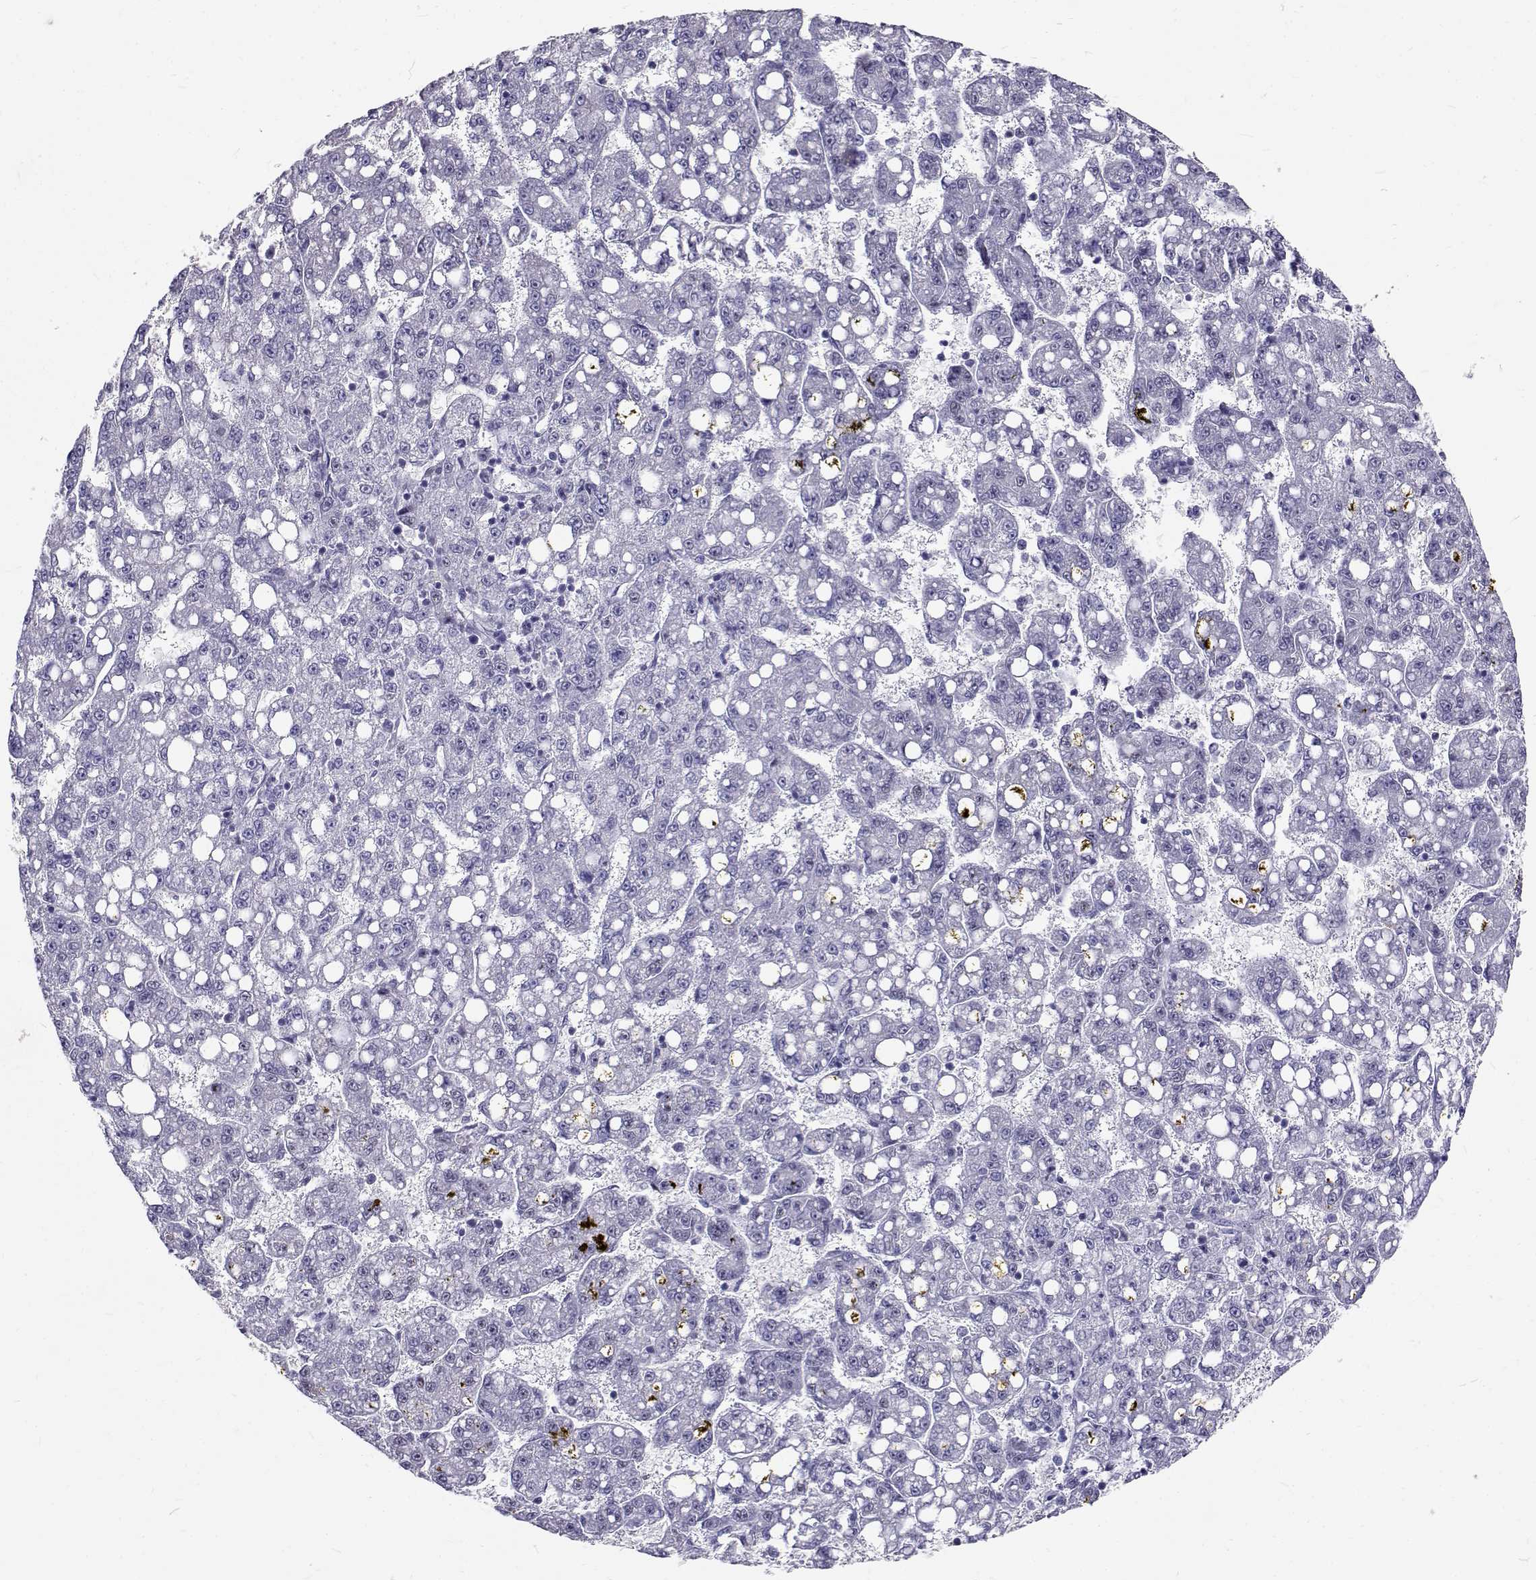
{"staining": {"intensity": "negative", "quantity": "none", "location": "none"}, "tissue": "liver cancer", "cell_type": "Tumor cells", "image_type": "cancer", "snomed": [{"axis": "morphology", "description": "Carcinoma, Hepatocellular, NOS"}, {"axis": "topography", "description": "Liver"}], "caption": "There is no significant expression in tumor cells of liver hepatocellular carcinoma.", "gene": "IGSF1", "patient": {"sex": "female", "age": 65}}